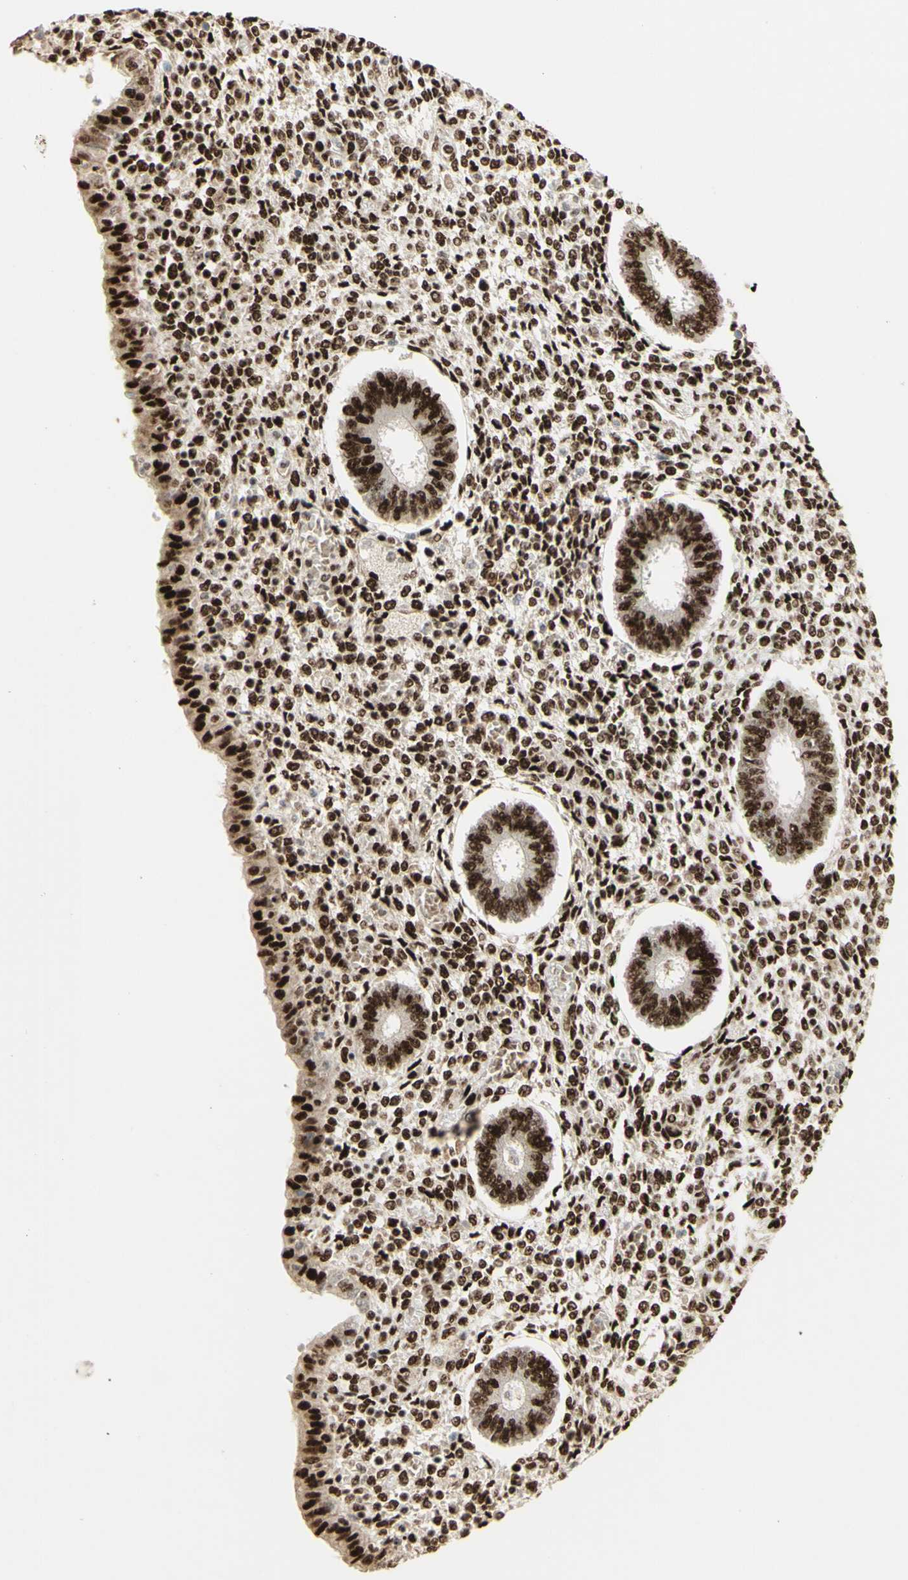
{"staining": {"intensity": "strong", "quantity": ">75%", "location": "nuclear"}, "tissue": "endometrium", "cell_type": "Cells in endometrial stroma", "image_type": "normal", "snomed": [{"axis": "morphology", "description": "Normal tissue, NOS"}, {"axis": "topography", "description": "Endometrium"}], "caption": "Immunohistochemical staining of normal human endometrium reveals high levels of strong nuclear staining in about >75% of cells in endometrial stroma.", "gene": "DHX9", "patient": {"sex": "female", "age": 35}}